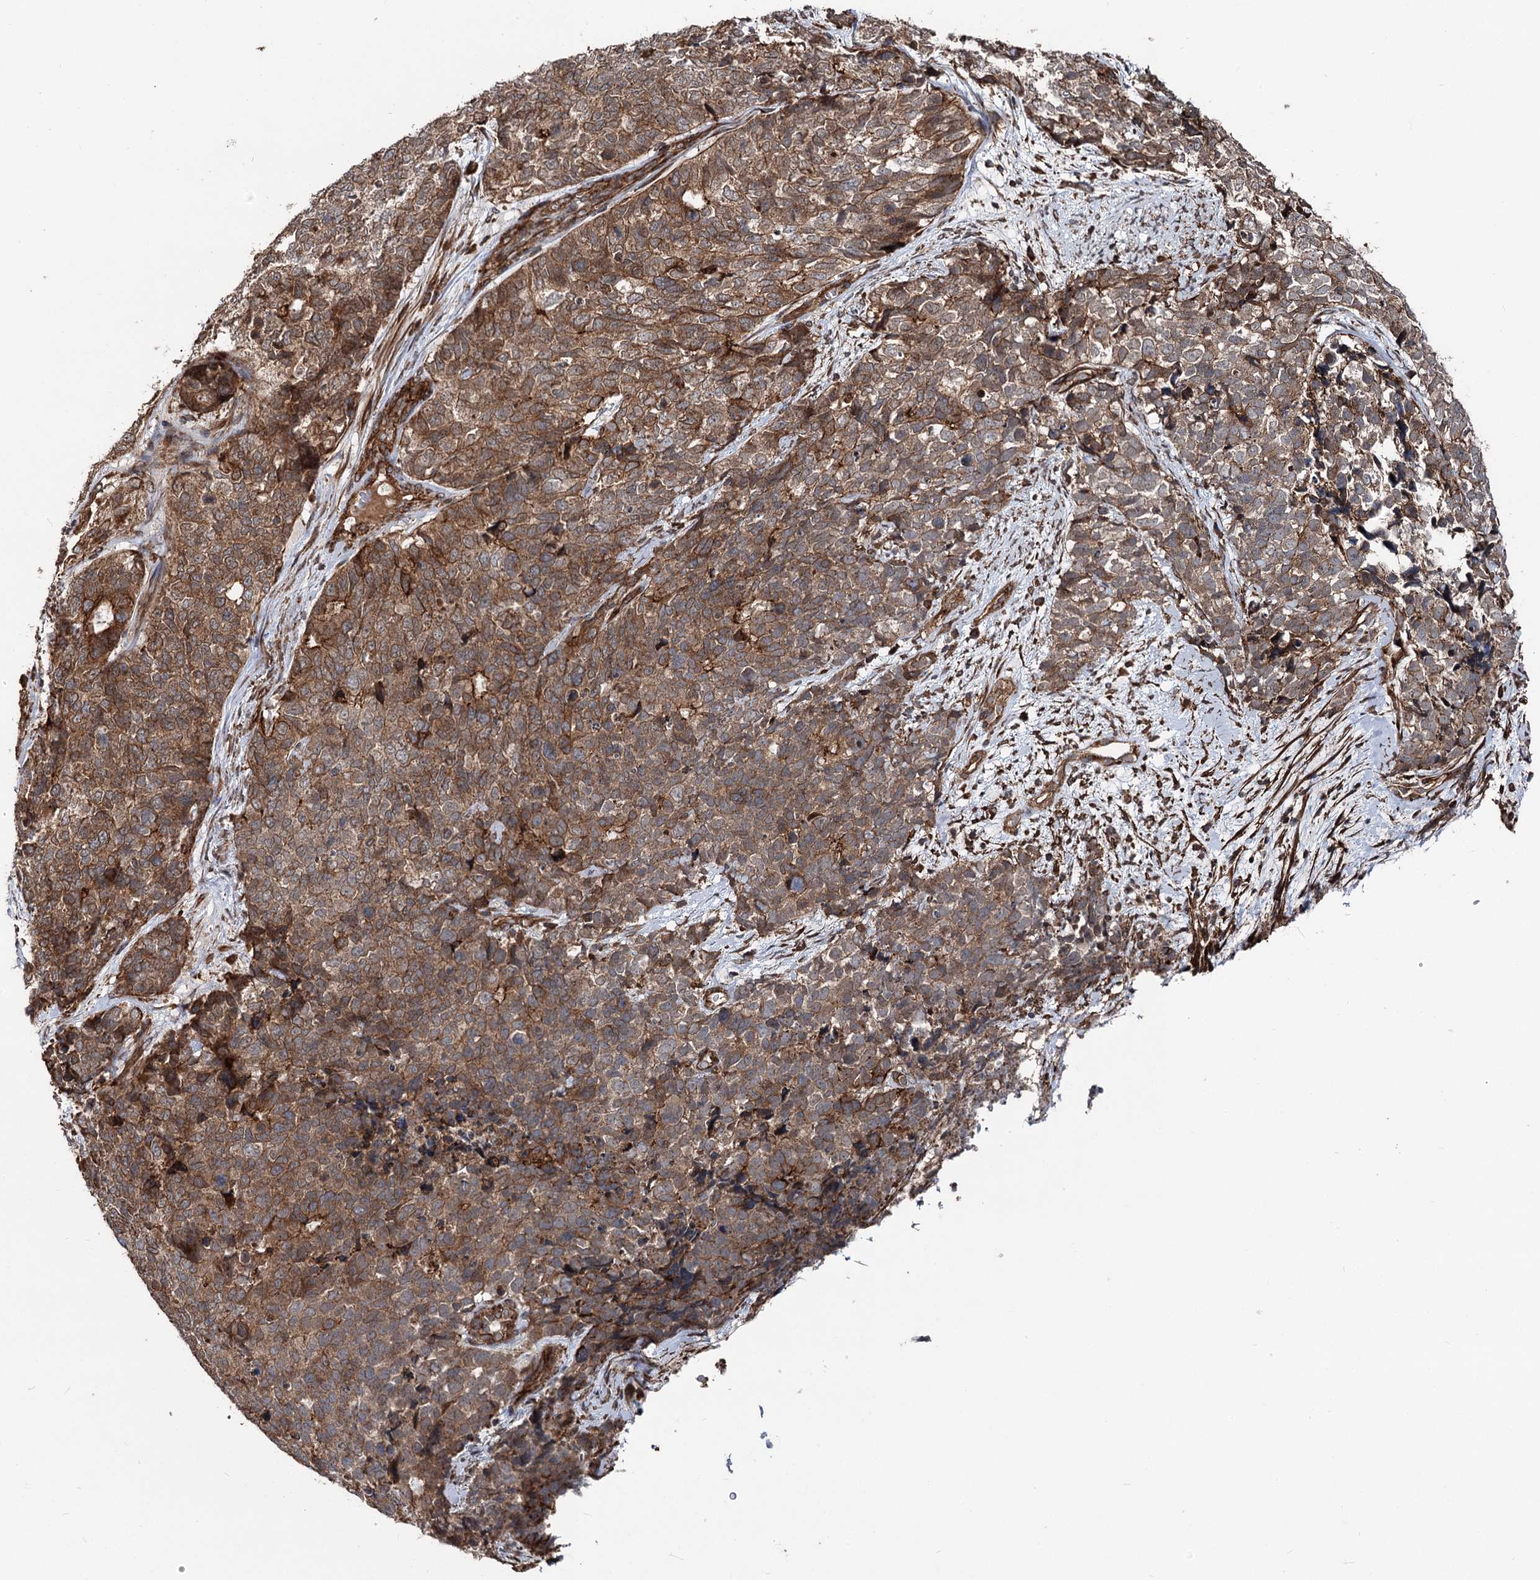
{"staining": {"intensity": "moderate", "quantity": ">75%", "location": "cytoplasmic/membranous"}, "tissue": "cervical cancer", "cell_type": "Tumor cells", "image_type": "cancer", "snomed": [{"axis": "morphology", "description": "Squamous cell carcinoma, NOS"}, {"axis": "topography", "description": "Cervix"}], "caption": "Cervical cancer (squamous cell carcinoma) stained for a protein shows moderate cytoplasmic/membranous positivity in tumor cells.", "gene": "ITFG2", "patient": {"sex": "female", "age": 63}}